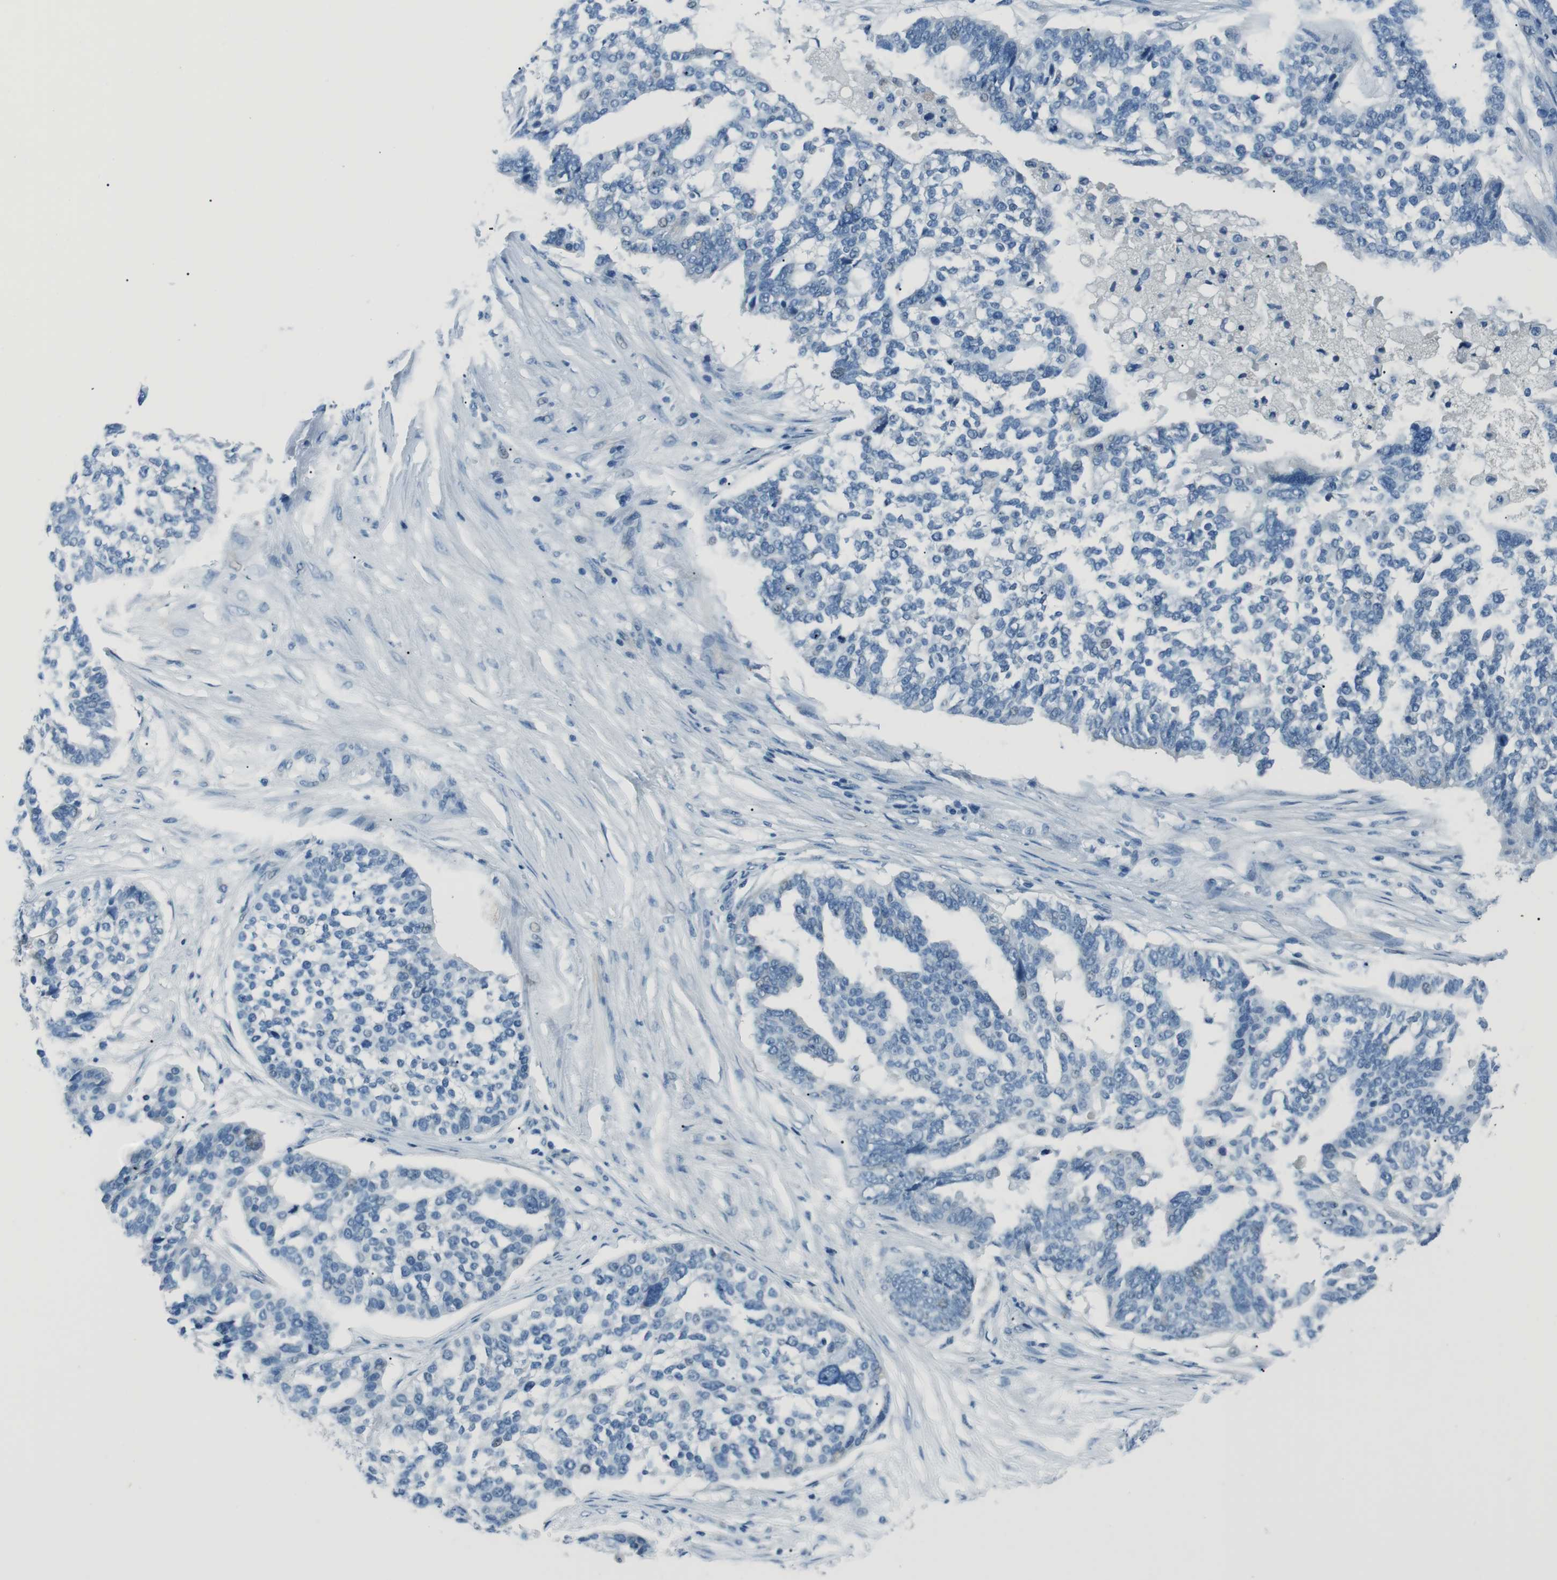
{"staining": {"intensity": "negative", "quantity": "none", "location": "none"}, "tissue": "ovarian cancer", "cell_type": "Tumor cells", "image_type": "cancer", "snomed": [{"axis": "morphology", "description": "Cystadenocarcinoma, serous, NOS"}, {"axis": "topography", "description": "Ovary"}], "caption": "Human serous cystadenocarcinoma (ovarian) stained for a protein using immunohistochemistry (IHC) reveals no expression in tumor cells.", "gene": "ST6GAL1", "patient": {"sex": "female", "age": 59}}